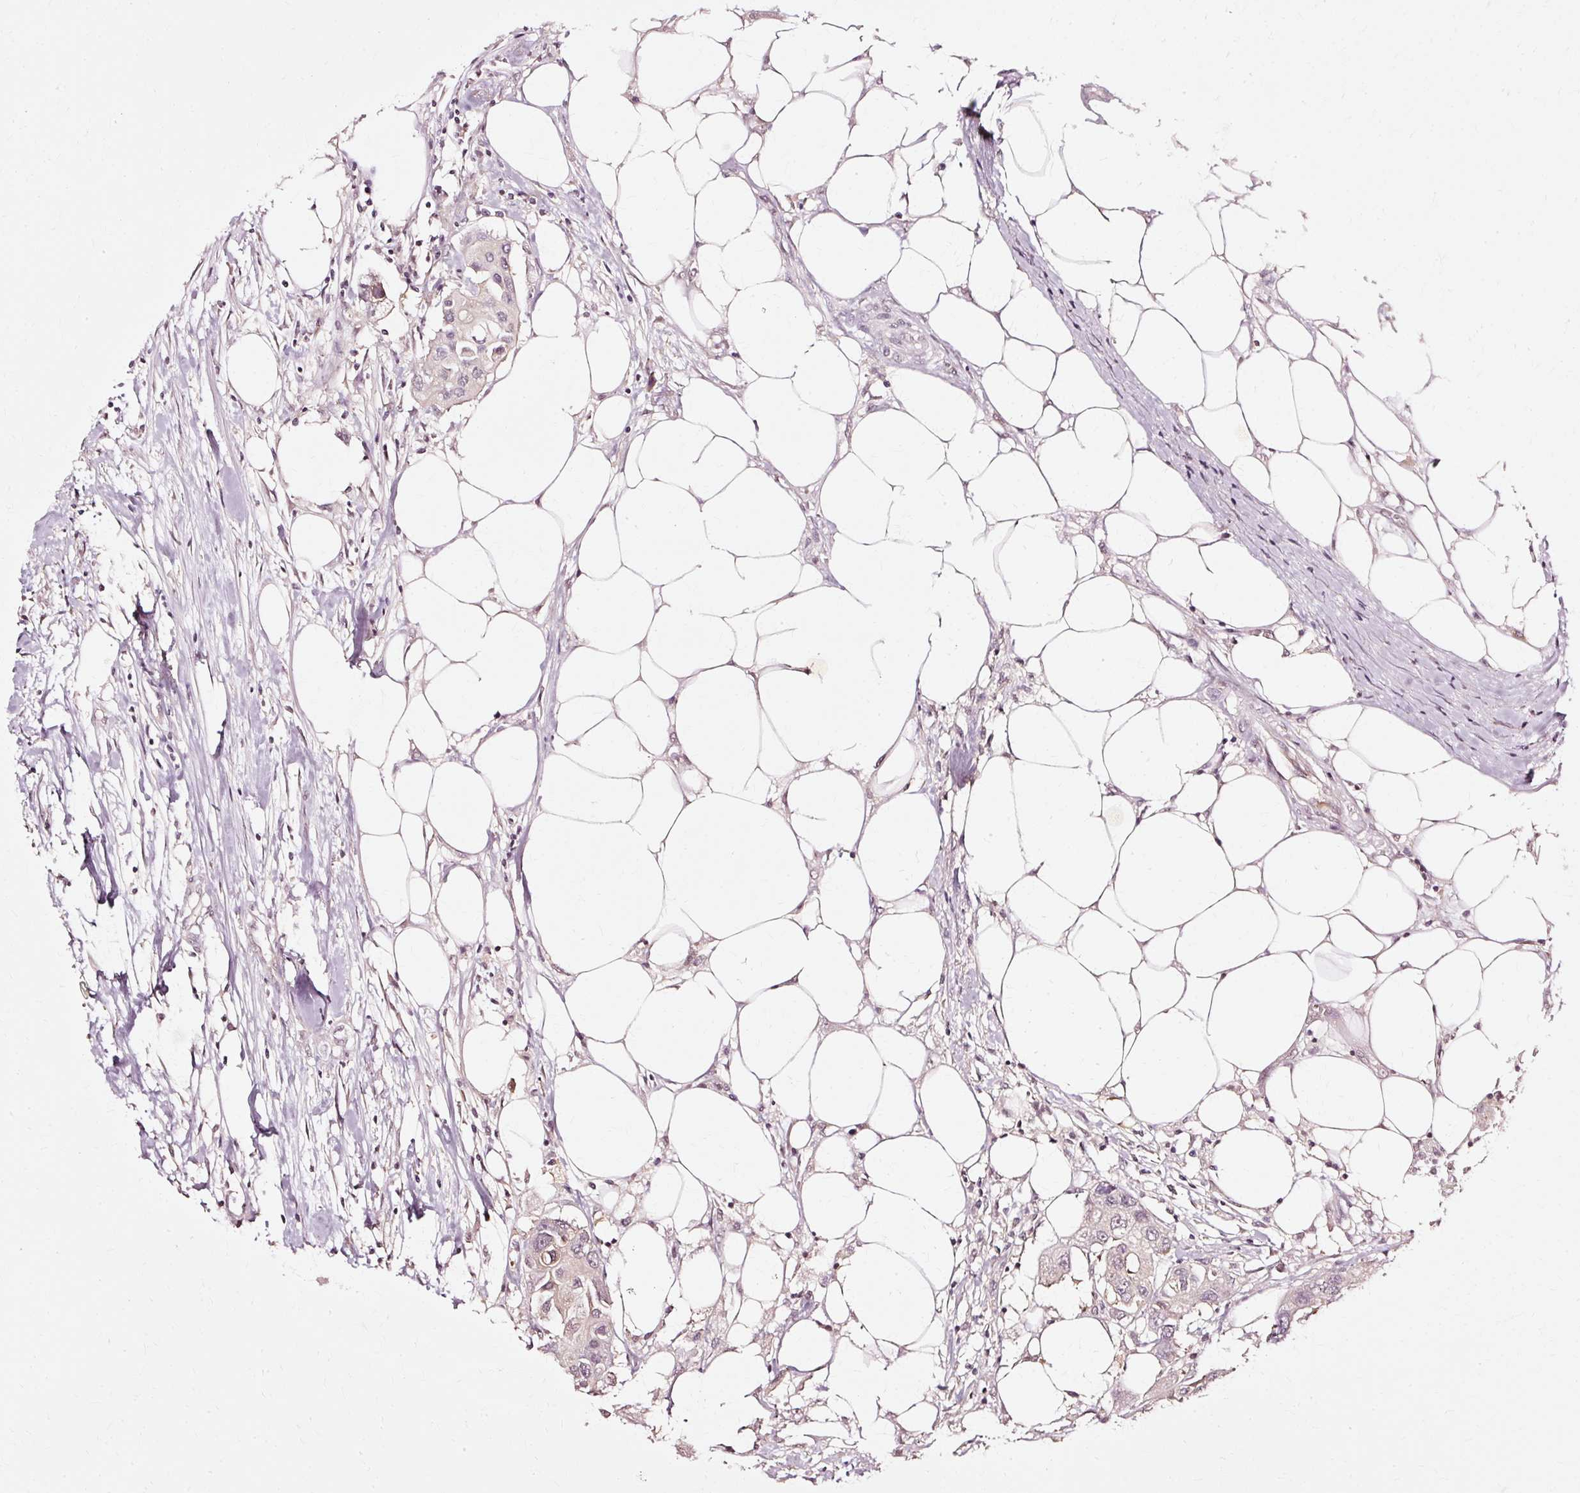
{"staining": {"intensity": "negative", "quantity": "none", "location": "none"}, "tissue": "colorectal cancer", "cell_type": "Tumor cells", "image_type": "cancer", "snomed": [{"axis": "morphology", "description": "Adenocarcinoma, NOS"}, {"axis": "topography", "description": "Colon"}], "caption": "A high-resolution image shows immunohistochemistry staining of colorectal cancer, which exhibits no significant positivity in tumor cells.", "gene": "RGPD5", "patient": {"sex": "male", "age": 77}}